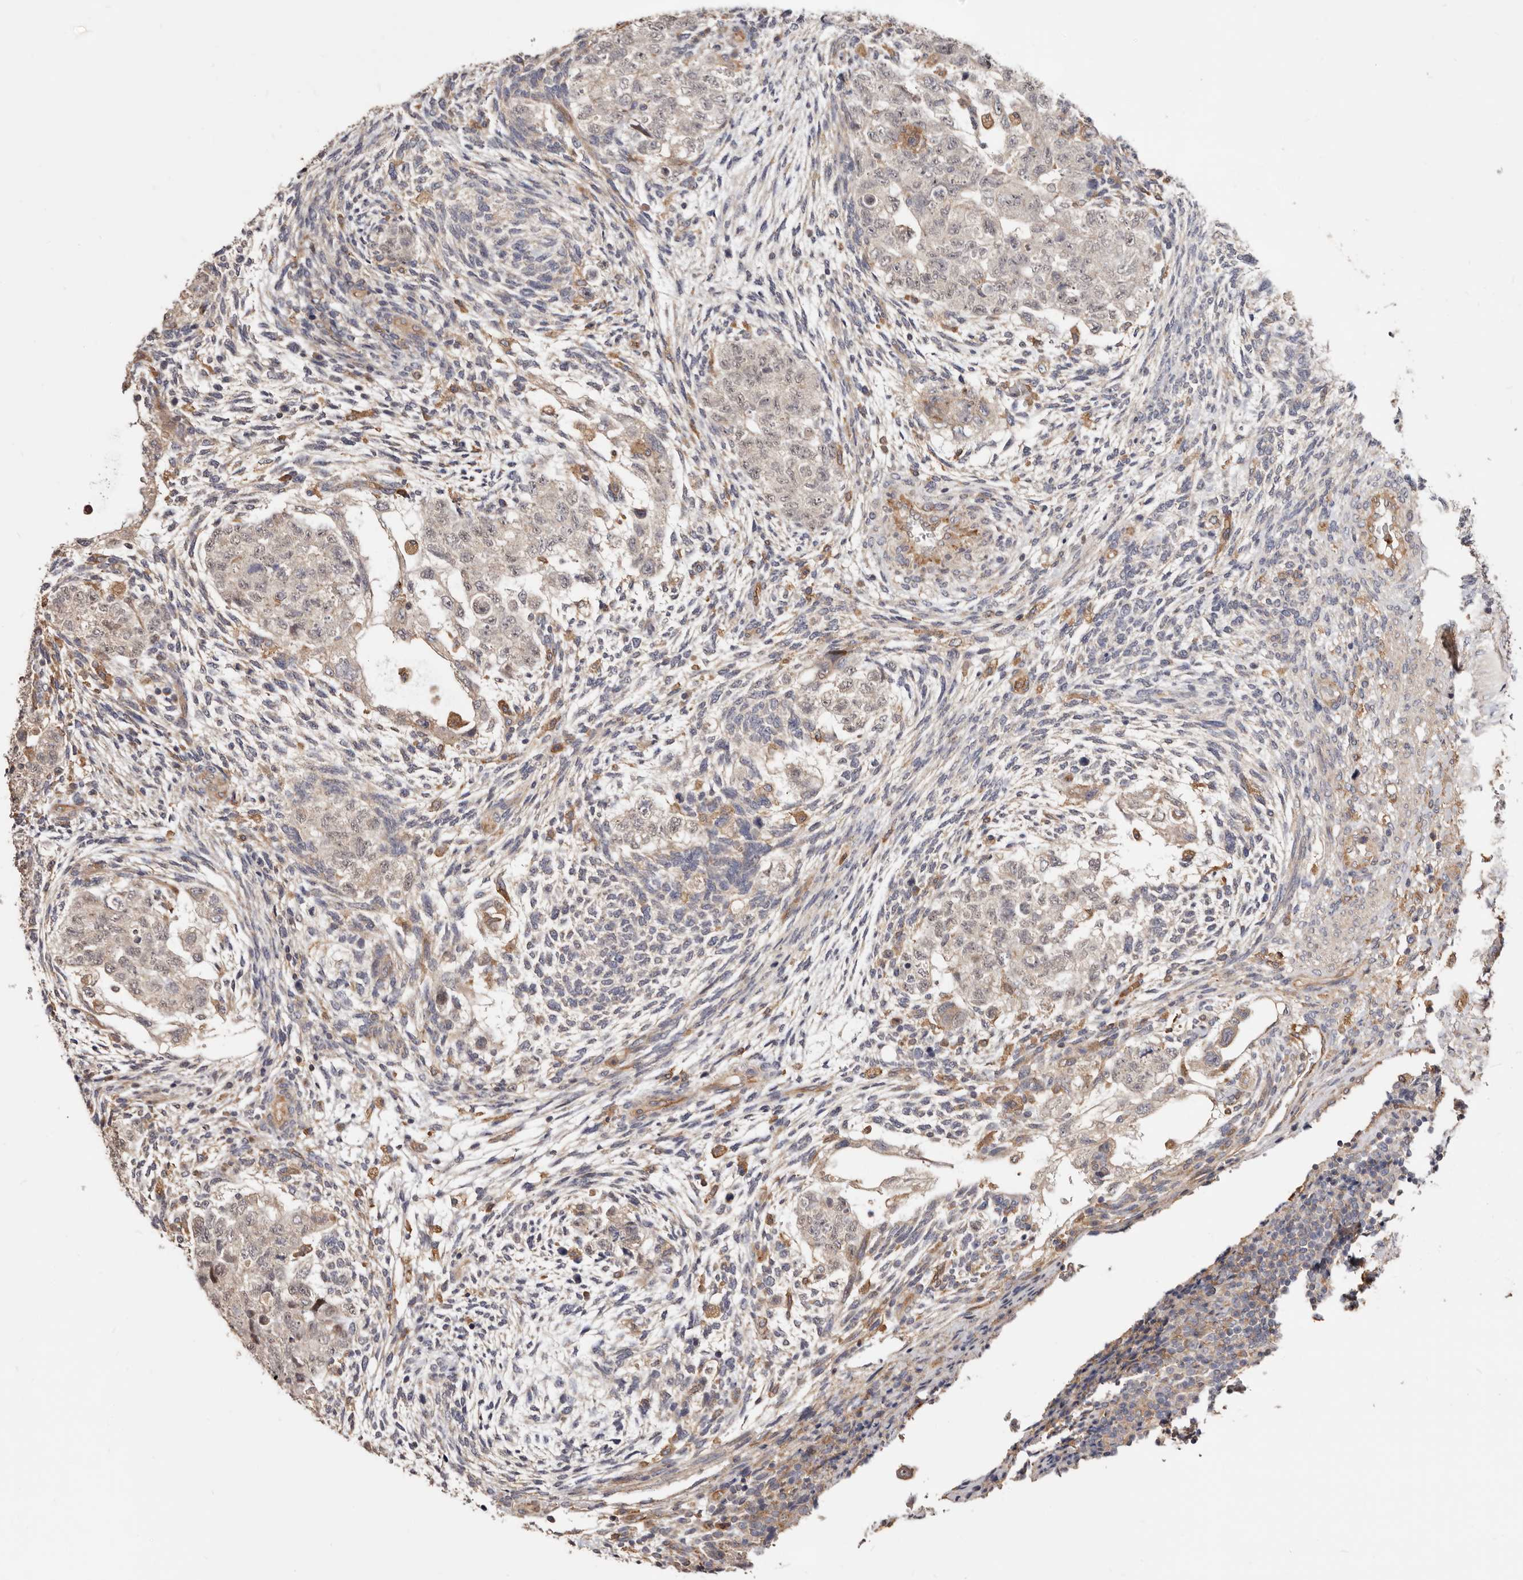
{"staining": {"intensity": "weak", "quantity": "<25%", "location": "cytoplasmic/membranous"}, "tissue": "testis cancer", "cell_type": "Tumor cells", "image_type": "cancer", "snomed": [{"axis": "morphology", "description": "Normal tissue, NOS"}, {"axis": "morphology", "description": "Carcinoma, Embryonal, NOS"}, {"axis": "topography", "description": "Testis"}], "caption": "This is an immunohistochemistry histopathology image of human testis embryonal carcinoma. There is no staining in tumor cells.", "gene": "LRRC25", "patient": {"sex": "male", "age": 36}}